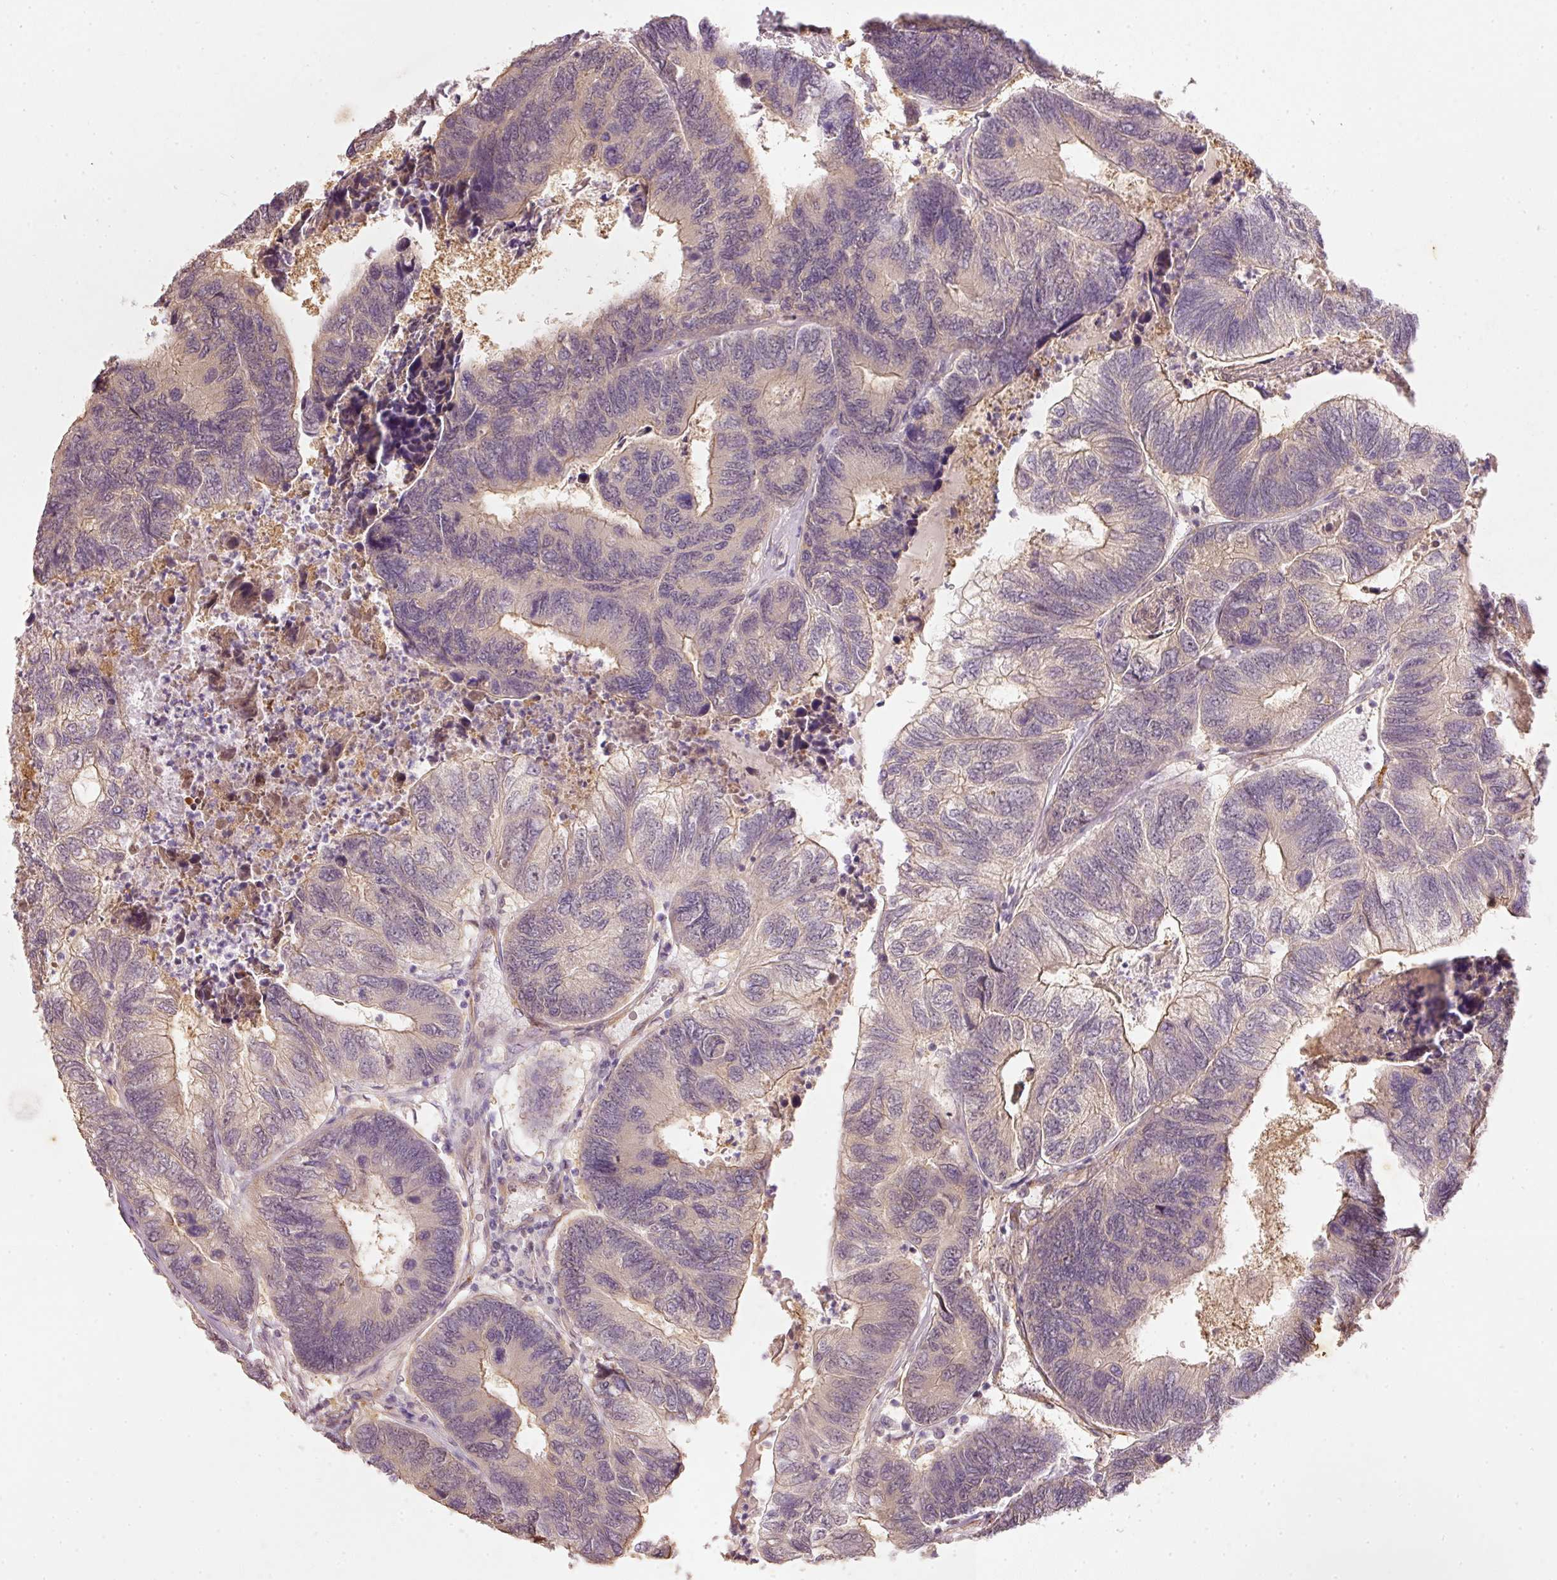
{"staining": {"intensity": "weak", "quantity": "<25%", "location": "cytoplasmic/membranous"}, "tissue": "colorectal cancer", "cell_type": "Tumor cells", "image_type": "cancer", "snomed": [{"axis": "morphology", "description": "Adenocarcinoma, NOS"}, {"axis": "topography", "description": "Colon"}], "caption": "An image of adenocarcinoma (colorectal) stained for a protein demonstrates no brown staining in tumor cells.", "gene": "RGL2", "patient": {"sex": "female", "age": 67}}